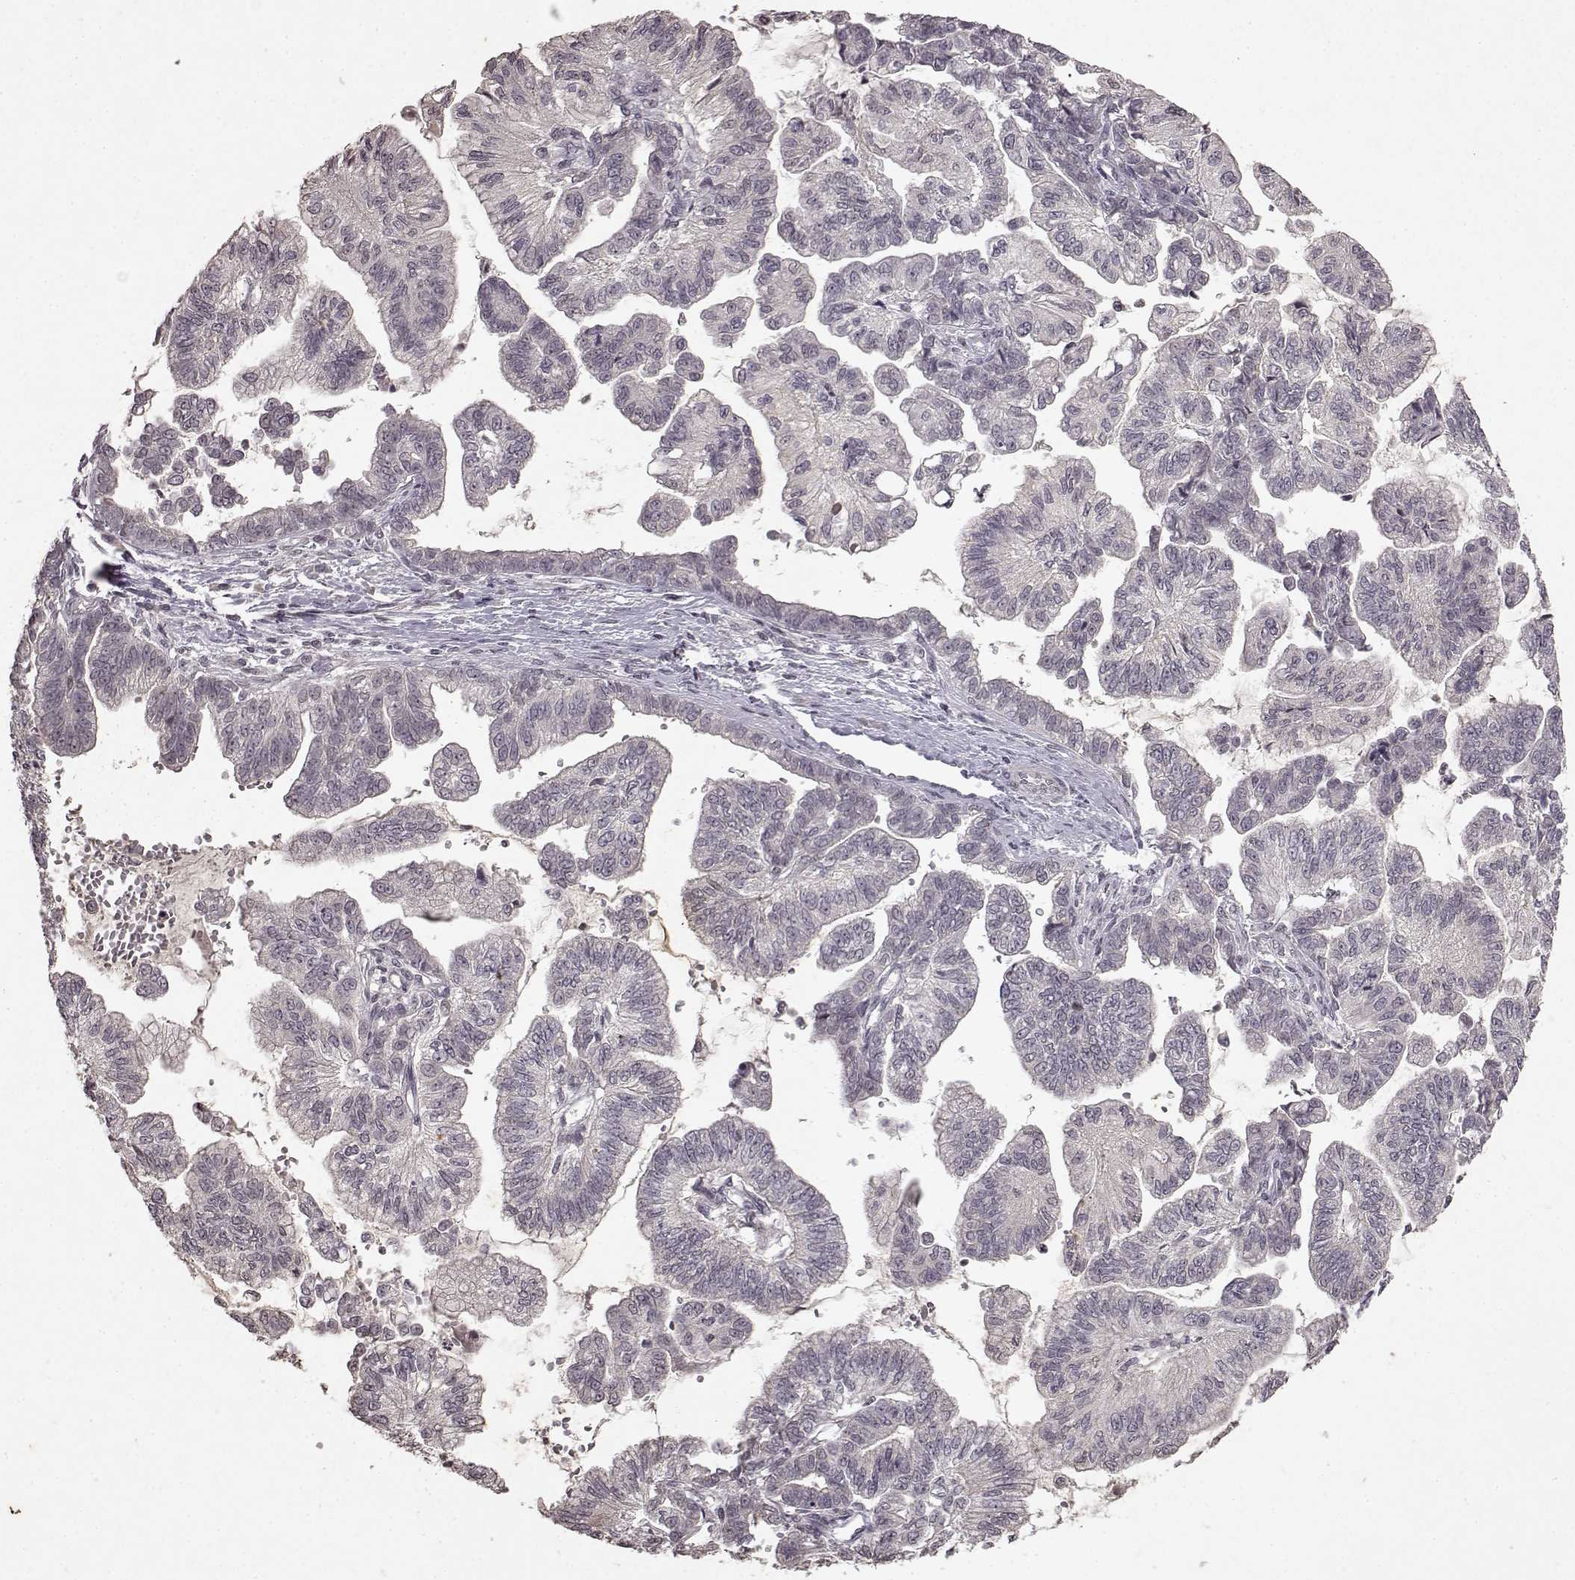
{"staining": {"intensity": "negative", "quantity": "none", "location": "none"}, "tissue": "stomach cancer", "cell_type": "Tumor cells", "image_type": "cancer", "snomed": [{"axis": "morphology", "description": "Adenocarcinoma, NOS"}, {"axis": "topography", "description": "Stomach"}], "caption": "Histopathology image shows no significant protein expression in tumor cells of stomach cancer (adenocarcinoma). (Brightfield microscopy of DAB (3,3'-diaminobenzidine) IHC at high magnification).", "gene": "LHB", "patient": {"sex": "male", "age": 83}}